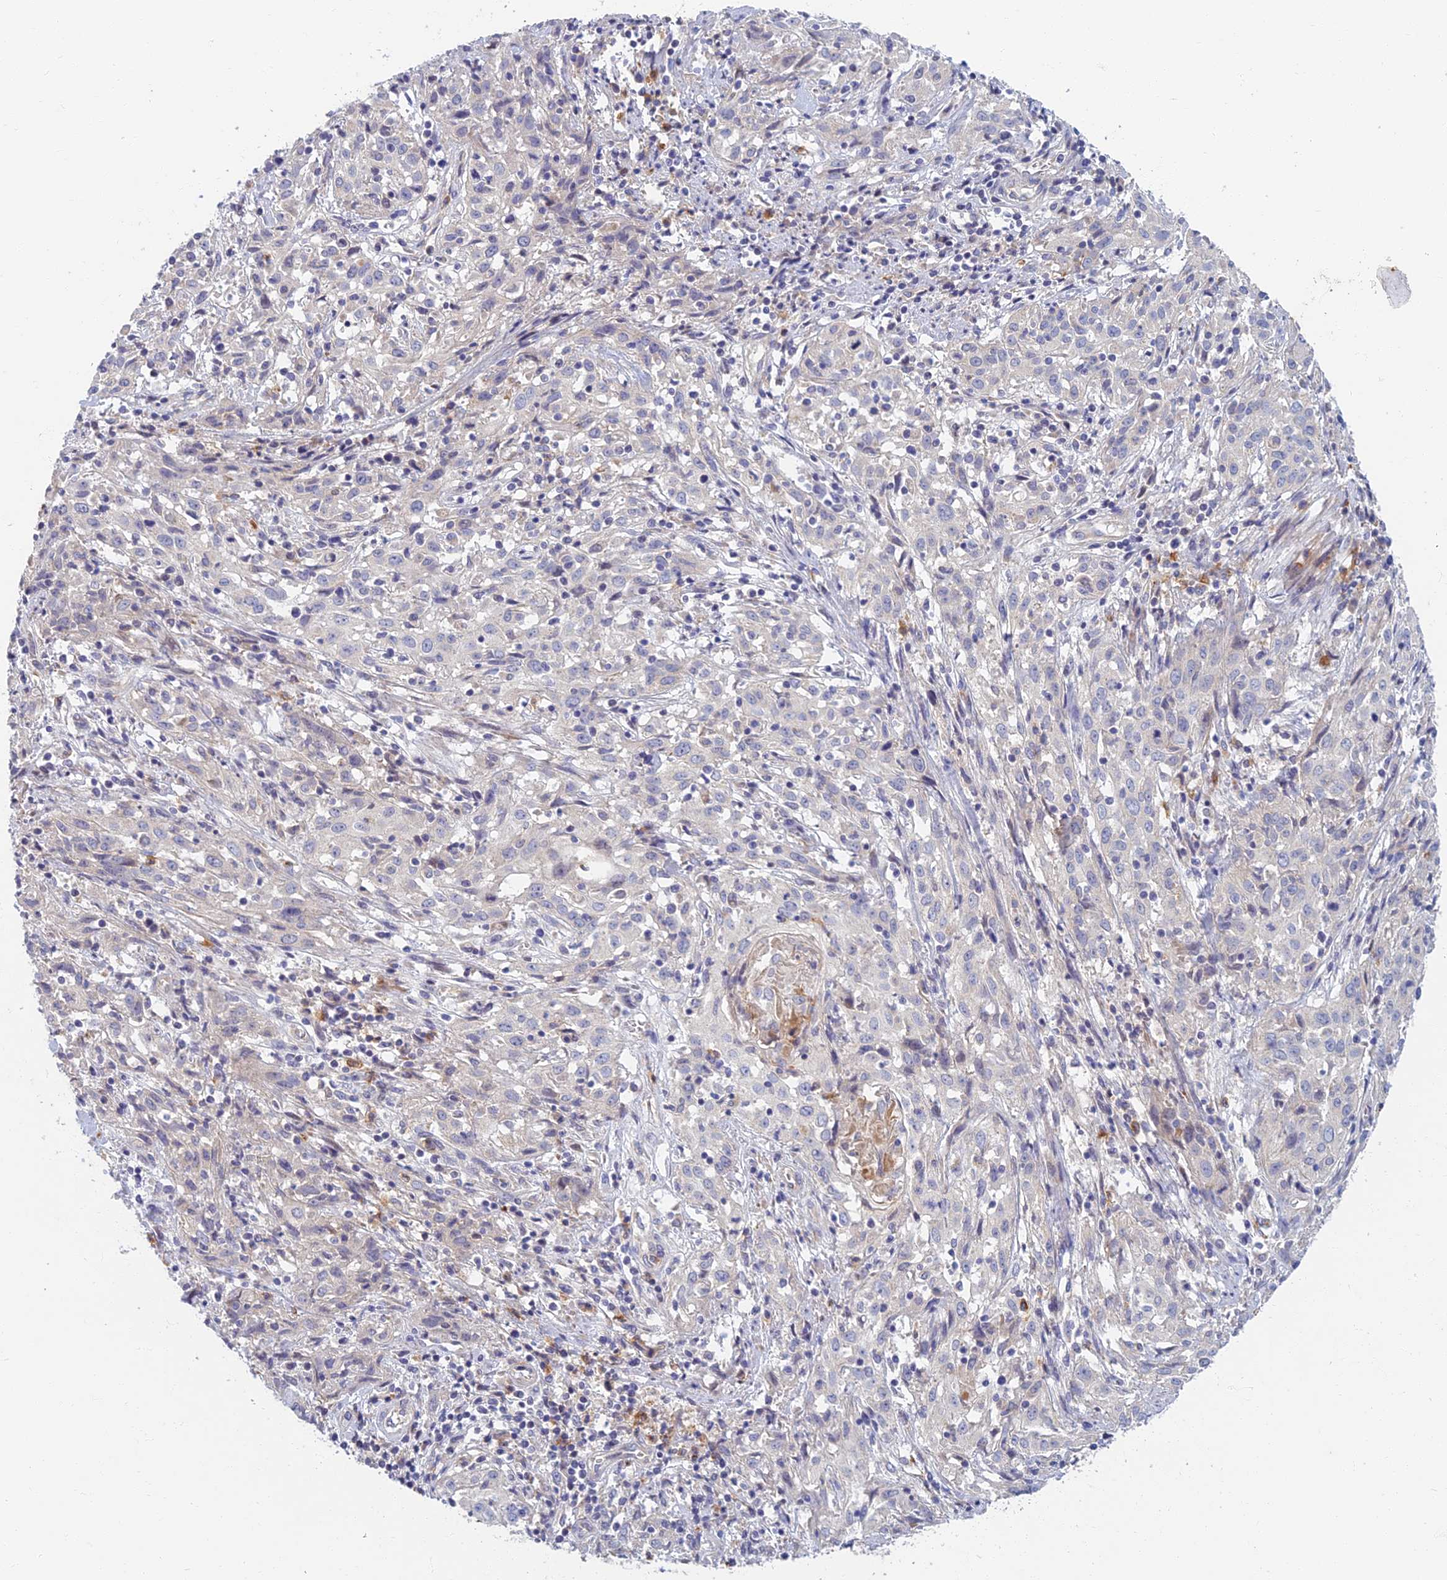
{"staining": {"intensity": "negative", "quantity": "none", "location": "none"}, "tissue": "cervical cancer", "cell_type": "Tumor cells", "image_type": "cancer", "snomed": [{"axis": "morphology", "description": "Squamous cell carcinoma, NOS"}, {"axis": "topography", "description": "Cervix"}], "caption": "An image of human cervical cancer is negative for staining in tumor cells.", "gene": "SOGA1", "patient": {"sex": "female", "age": 57}}